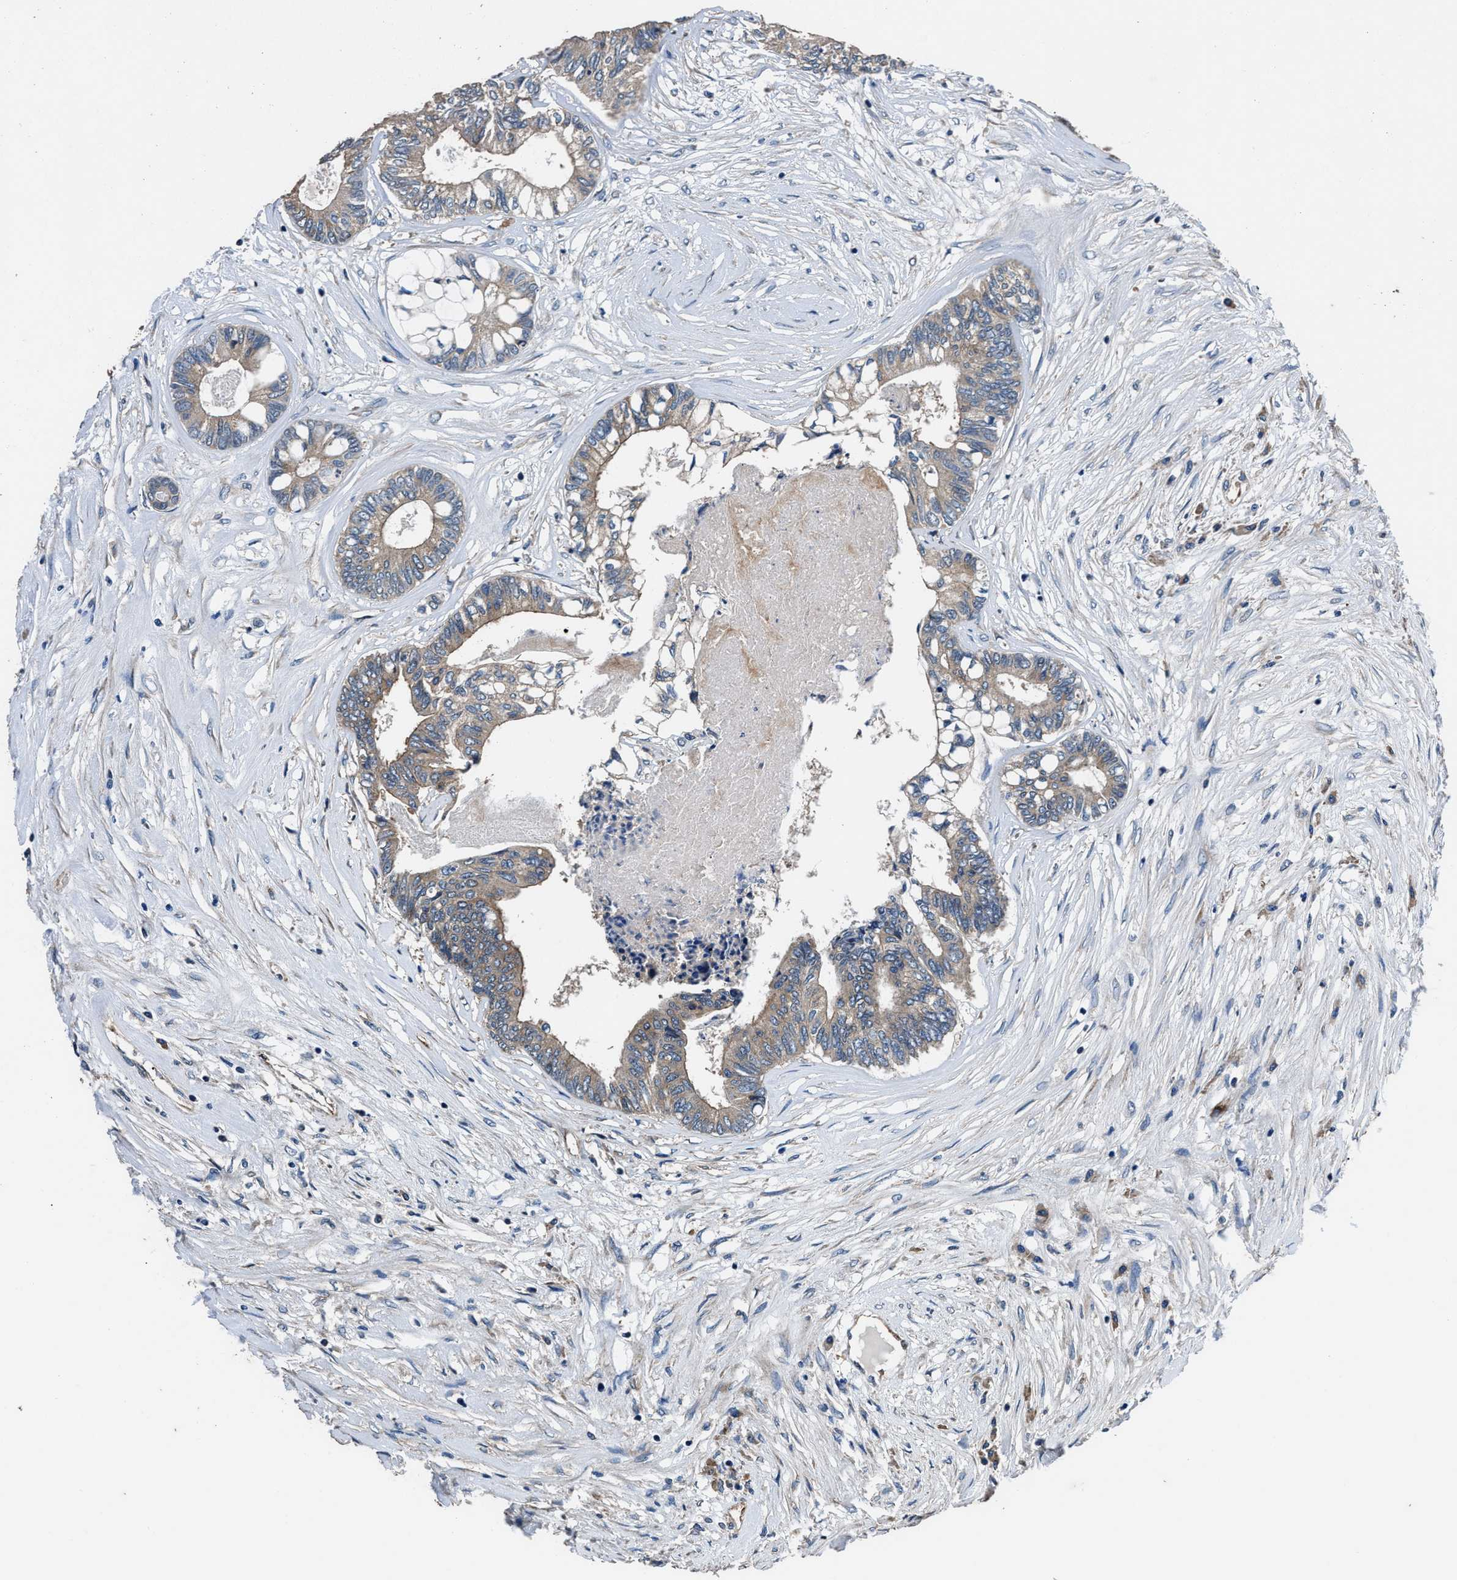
{"staining": {"intensity": "moderate", "quantity": "25%-75%", "location": "cytoplasmic/membranous"}, "tissue": "colorectal cancer", "cell_type": "Tumor cells", "image_type": "cancer", "snomed": [{"axis": "morphology", "description": "Adenocarcinoma, NOS"}, {"axis": "topography", "description": "Rectum"}], "caption": "A micrograph of colorectal adenocarcinoma stained for a protein demonstrates moderate cytoplasmic/membranous brown staining in tumor cells. (DAB (3,3'-diaminobenzidine) IHC with brightfield microscopy, high magnification).", "gene": "DHRS7B", "patient": {"sex": "male", "age": 63}}